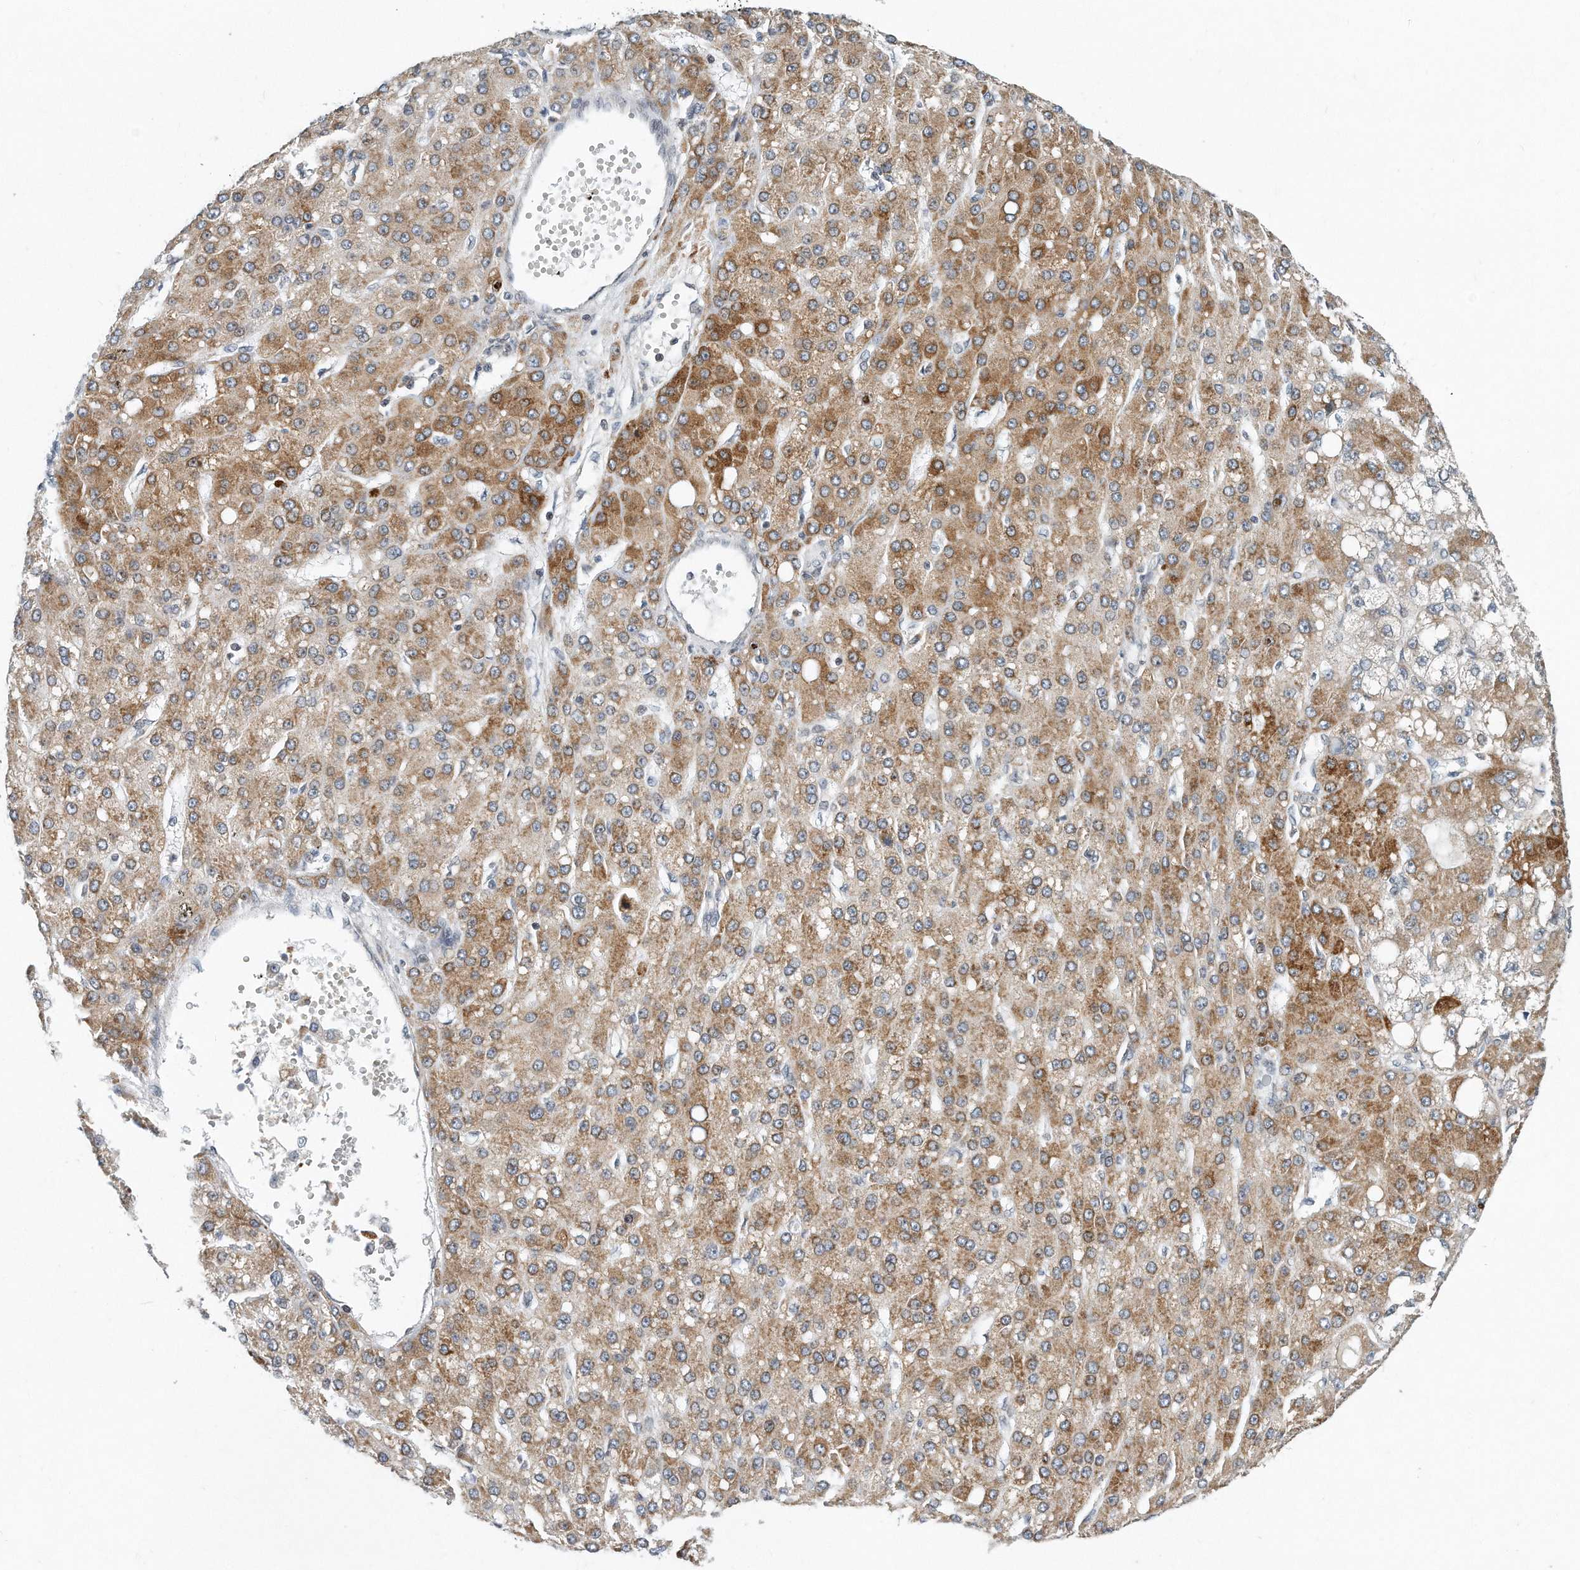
{"staining": {"intensity": "moderate", "quantity": ">75%", "location": "cytoplasmic/membranous"}, "tissue": "liver cancer", "cell_type": "Tumor cells", "image_type": "cancer", "snomed": [{"axis": "morphology", "description": "Carcinoma, Hepatocellular, NOS"}, {"axis": "topography", "description": "Liver"}], "caption": "DAB immunohistochemical staining of liver cancer (hepatocellular carcinoma) shows moderate cytoplasmic/membranous protein staining in approximately >75% of tumor cells.", "gene": "VLDLR", "patient": {"sex": "male", "age": 67}}